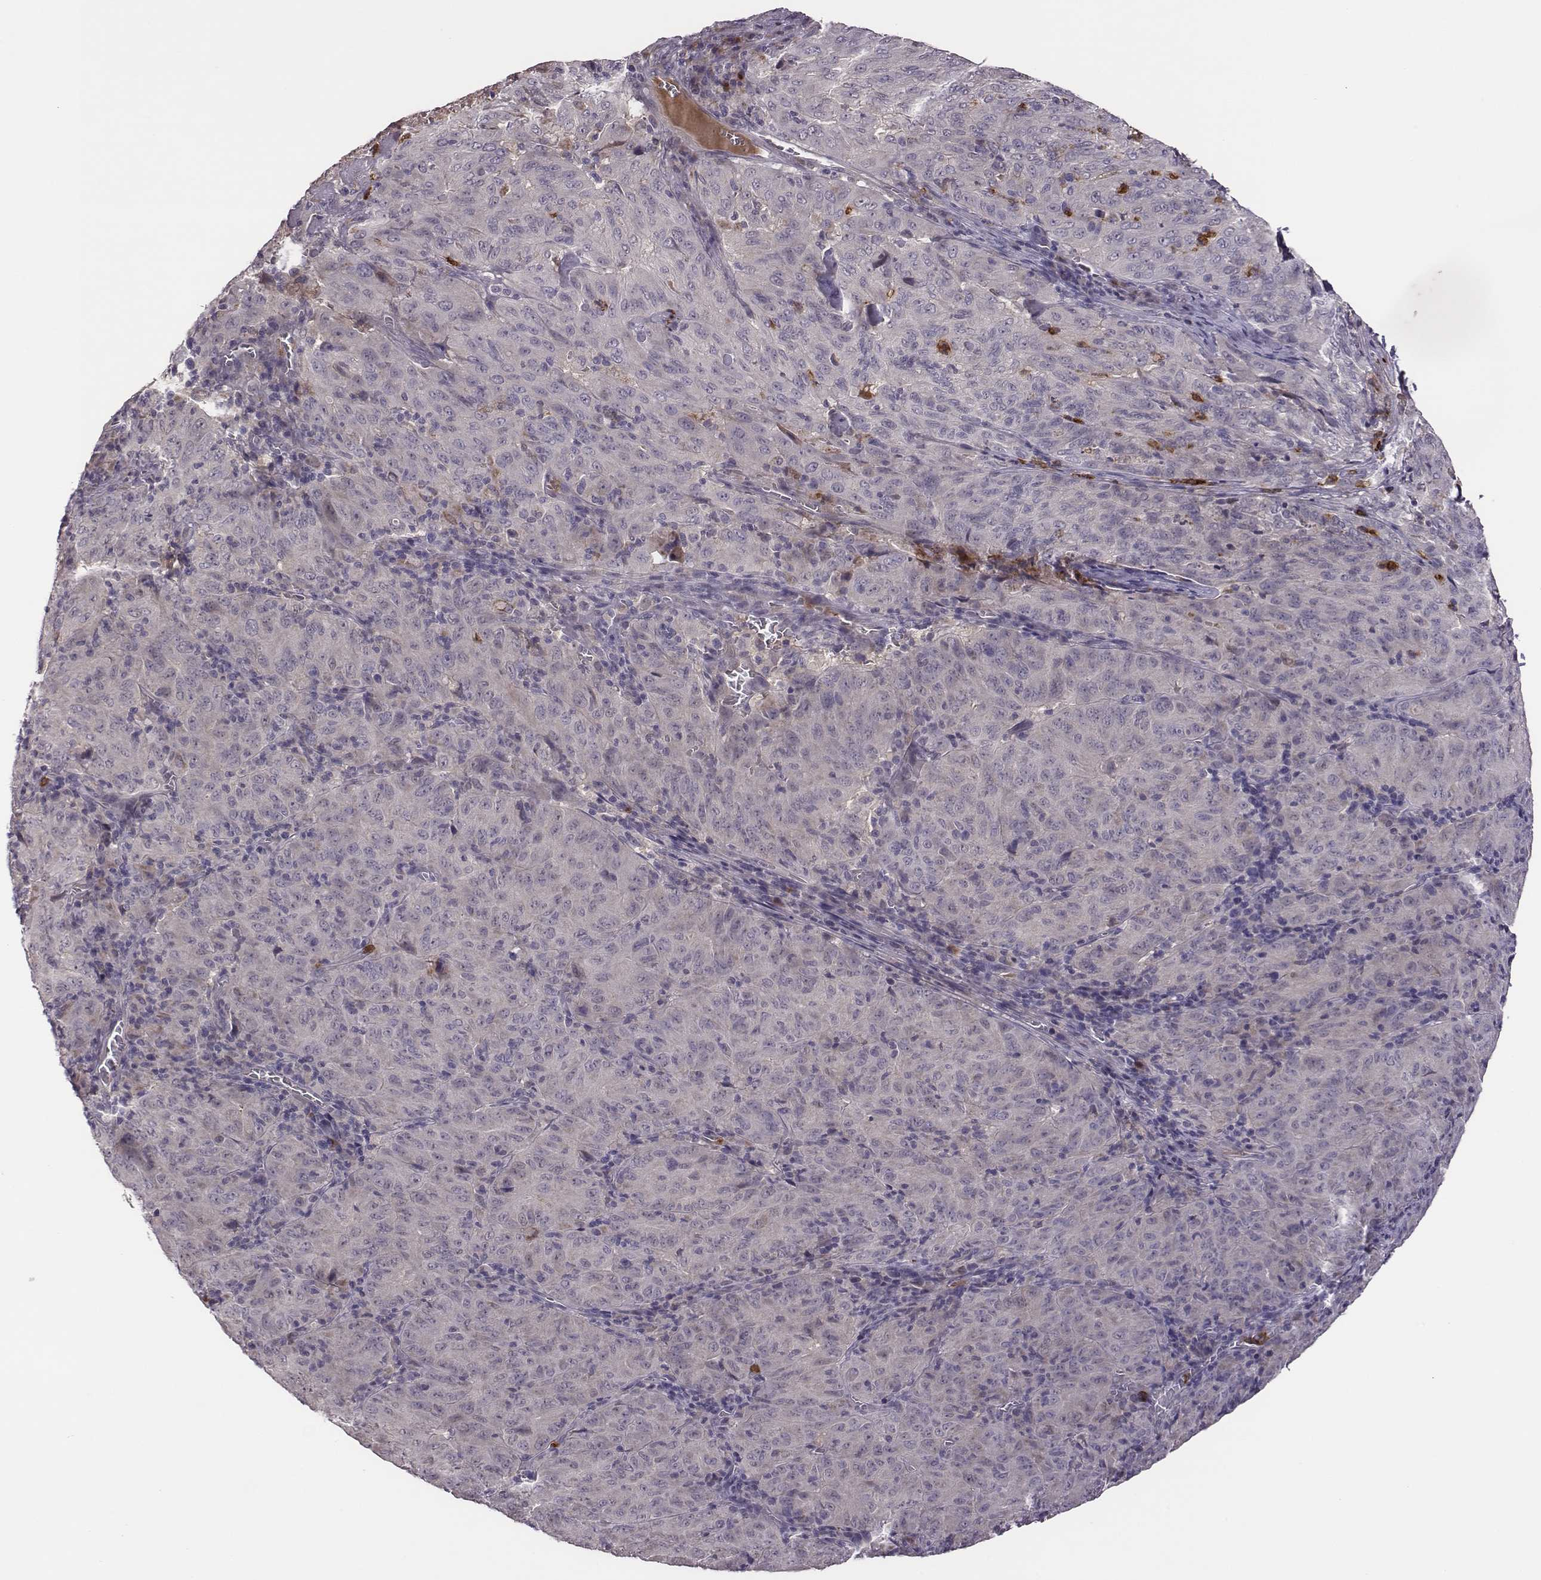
{"staining": {"intensity": "negative", "quantity": "none", "location": "none"}, "tissue": "pancreatic cancer", "cell_type": "Tumor cells", "image_type": "cancer", "snomed": [{"axis": "morphology", "description": "Adenocarcinoma, NOS"}, {"axis": "topography", "description": "Pancreas"}], "caption": "Pancreatic cancer (adenocarcinoma) stained for a protein using immunohistochemistry (IHC) demonstrates no positivity tumor cells.", "gene": "KMO", "patient": {"sex": "male", "age": 63}}